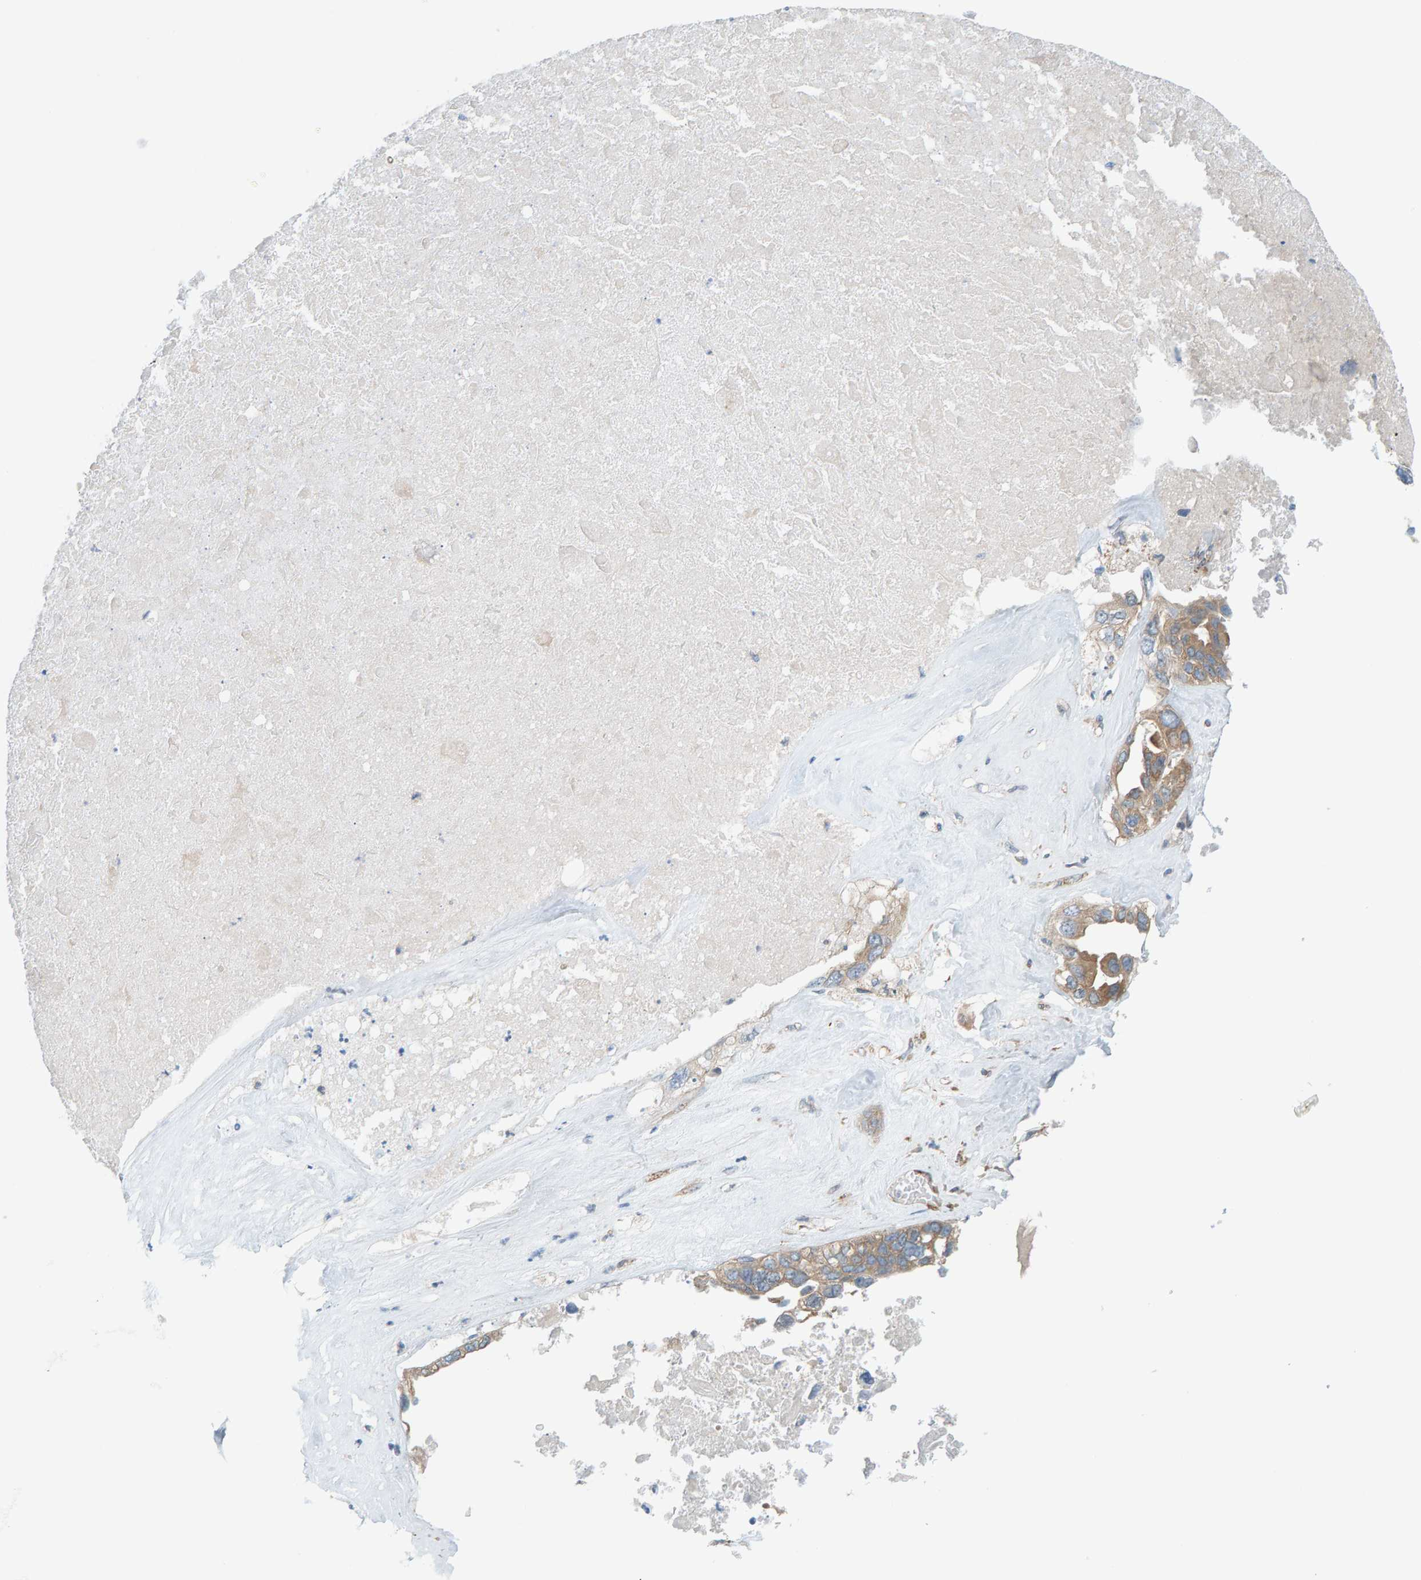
{"staining": {"intensity": "weak", "quantity": "<25%", "location": "cytoplasmic/membranous"}, "tissue": "ovarian cancer", "cell_type": "Tumor cells", "image_type": "cancer", "snomed": [{"axis": "morphology", "description": "Cystadenocarcinoma, serous, NOS"}, {"axis": "topography", "description": "Ovary"}], "caption": "A photomicrograph of human serous cystadenocarcinoma (ovarian) is negative for staining in tumor cells. (Stains: DAB immunohistochemistry with hematoxylin counter stain, Microscopy: brightfield microscopy at high magnification).", "gene": "PRKD2", "patient": {"sex": "female", "age": 79}}